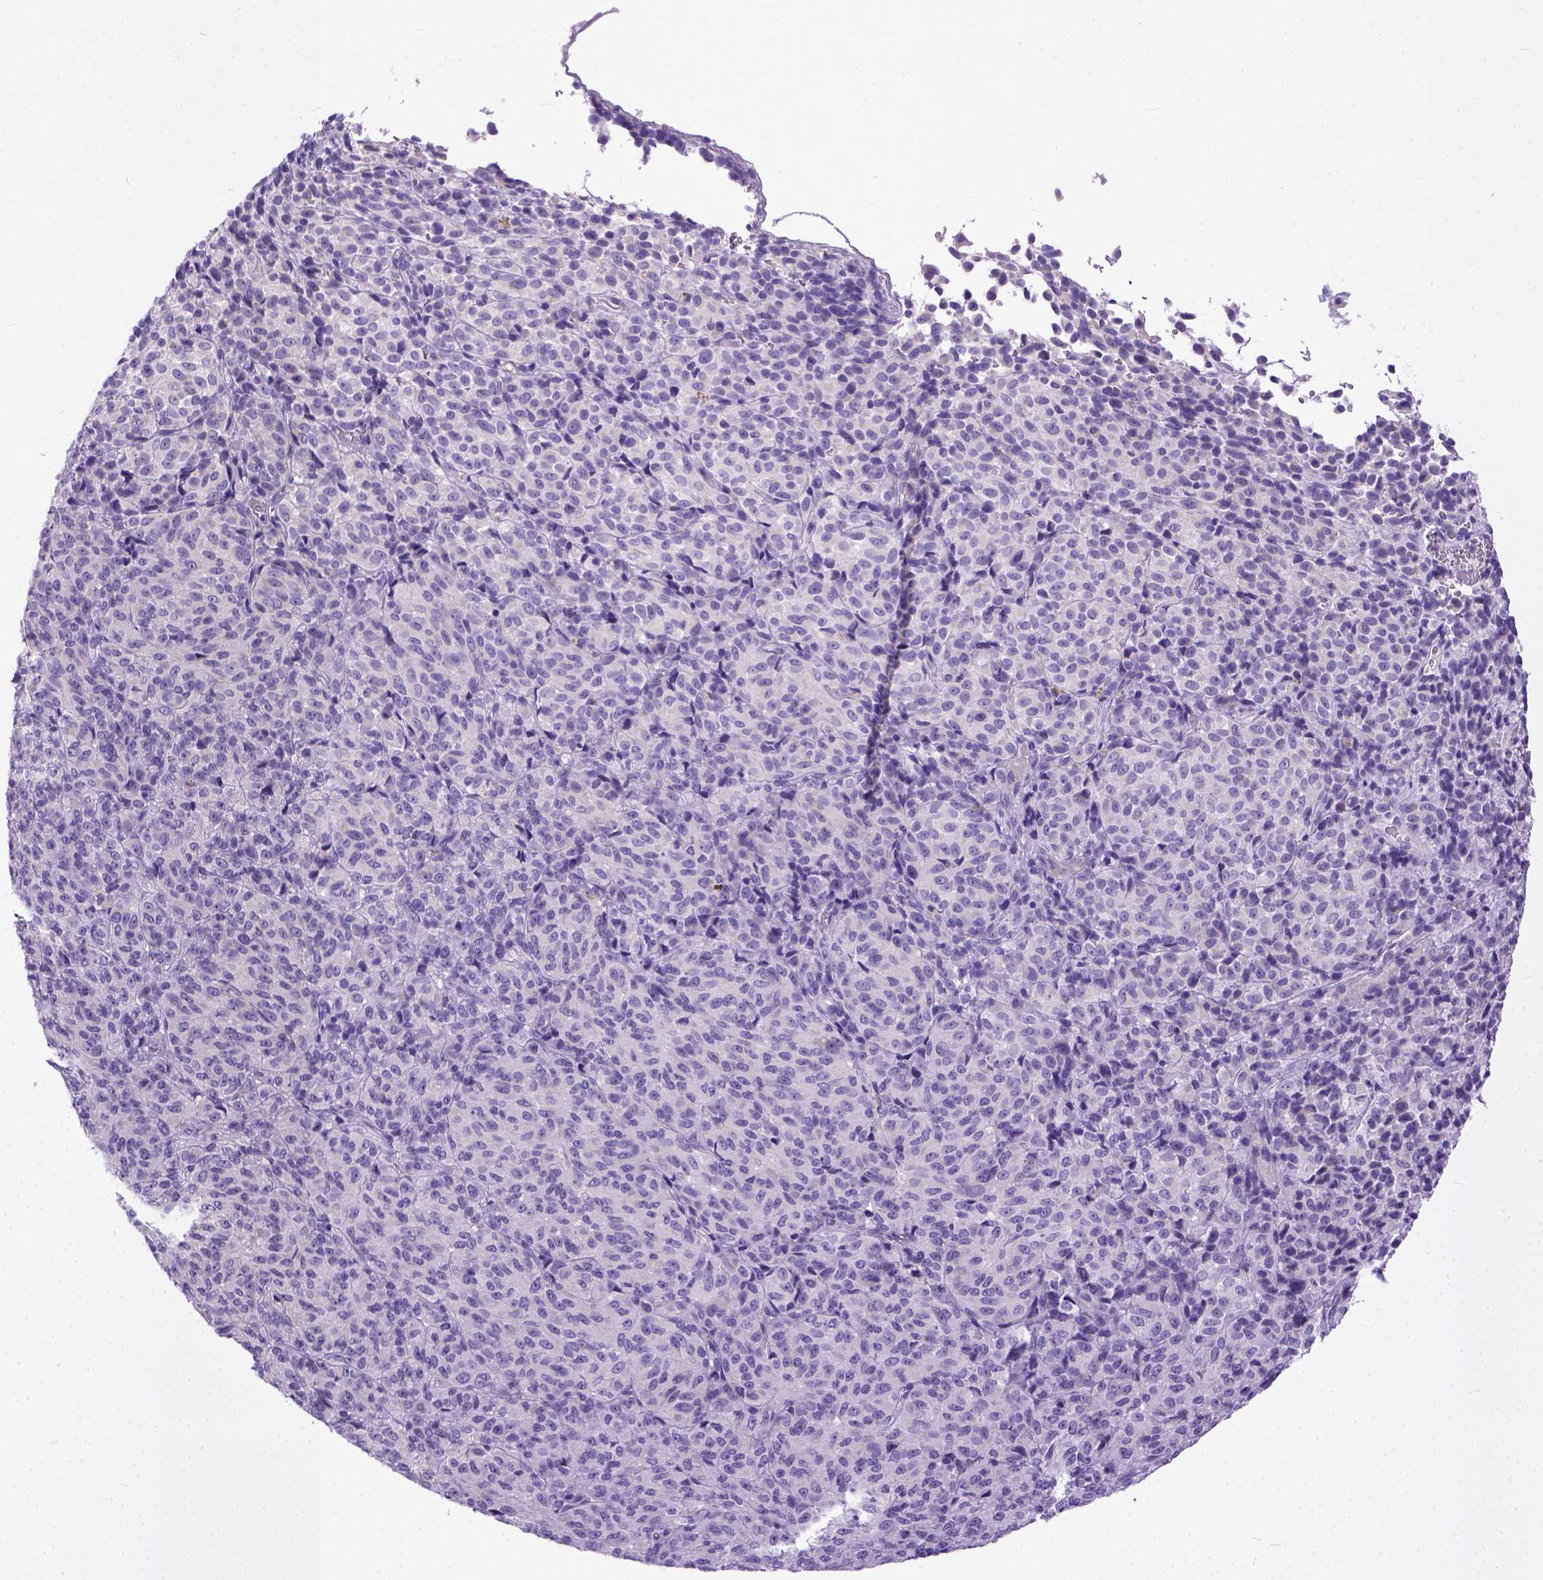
{"staining": {"intensity": "negative", "quantity": "none", "location": "none"}, "tissue": "melanoma", "cell_type": "Tumor cells", "image_type": "cancer", "snomed": [{"axis": "morphology", "description": "Malignant melanoma, Metastatic site"}, {"axis": "topography", "description": "Brain"}], "caption": "High power microscopy micrograph of an immunohistochemistry (IHC) micrograph of malignant melanoma (metastatic site), revealing no significant expression in tumor cells.", "gene": "PPL", "patient": {"sex": "female", "age": 56}}